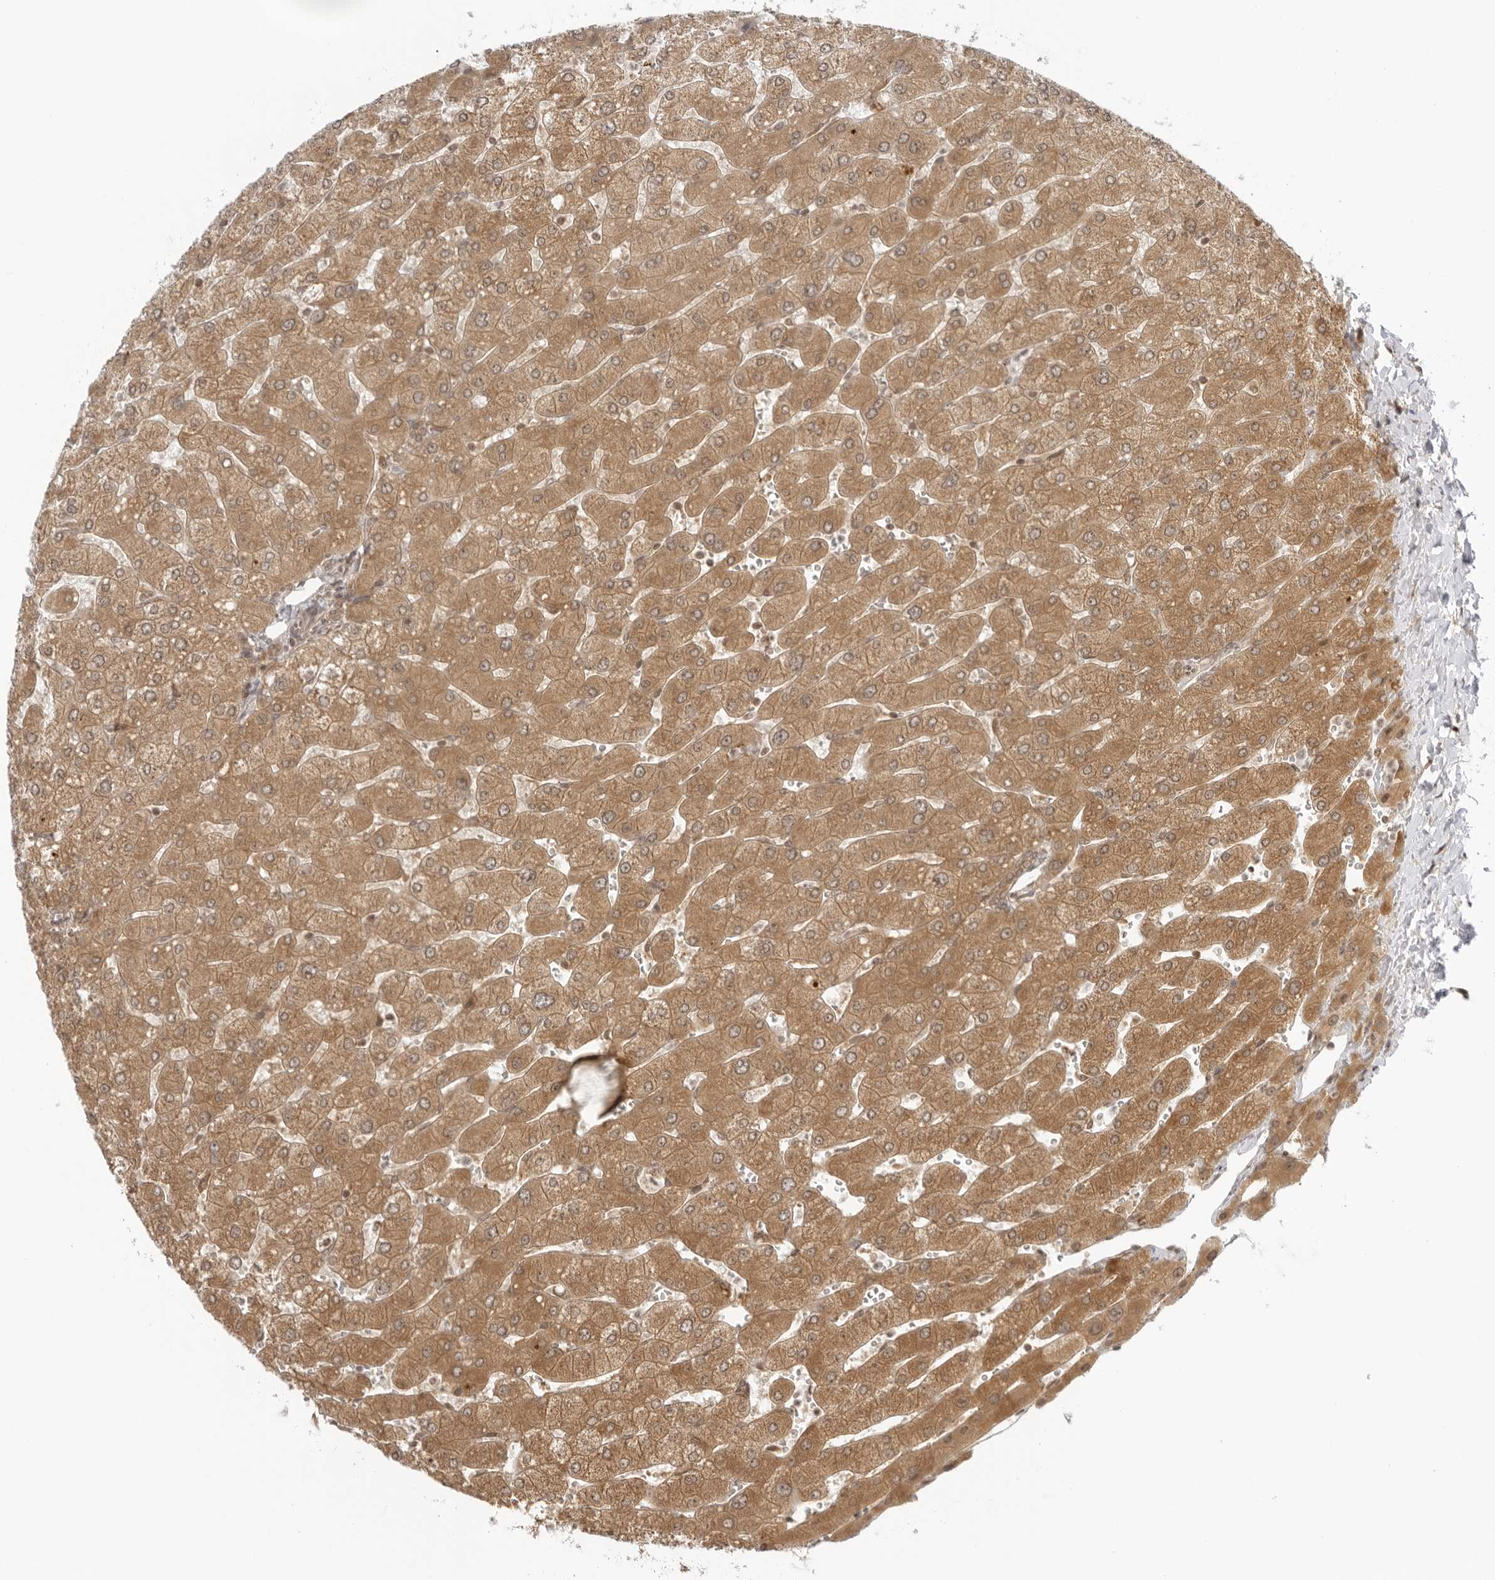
{"staining": {"intensity": "moderate", "quantity": ">75%", "location": "cytoplasmic/membranous"}, "tissue": "liver", "cell_type": "Cholangiocytes", "image_type": "normal", "snomed": [{"axis": "morphology", "description": "Normal tissue, NOS"}, {"axis": "topography", "description": "Liver"}], "caption": "Immunohistochemical staining of benign human liver exhibits medium levels of moderate cytoplasmic/membranous staining in about >75% of cholangiocytes.", "gene": "PRRC2C", "patient": {"sex": "male", "age": 55}}